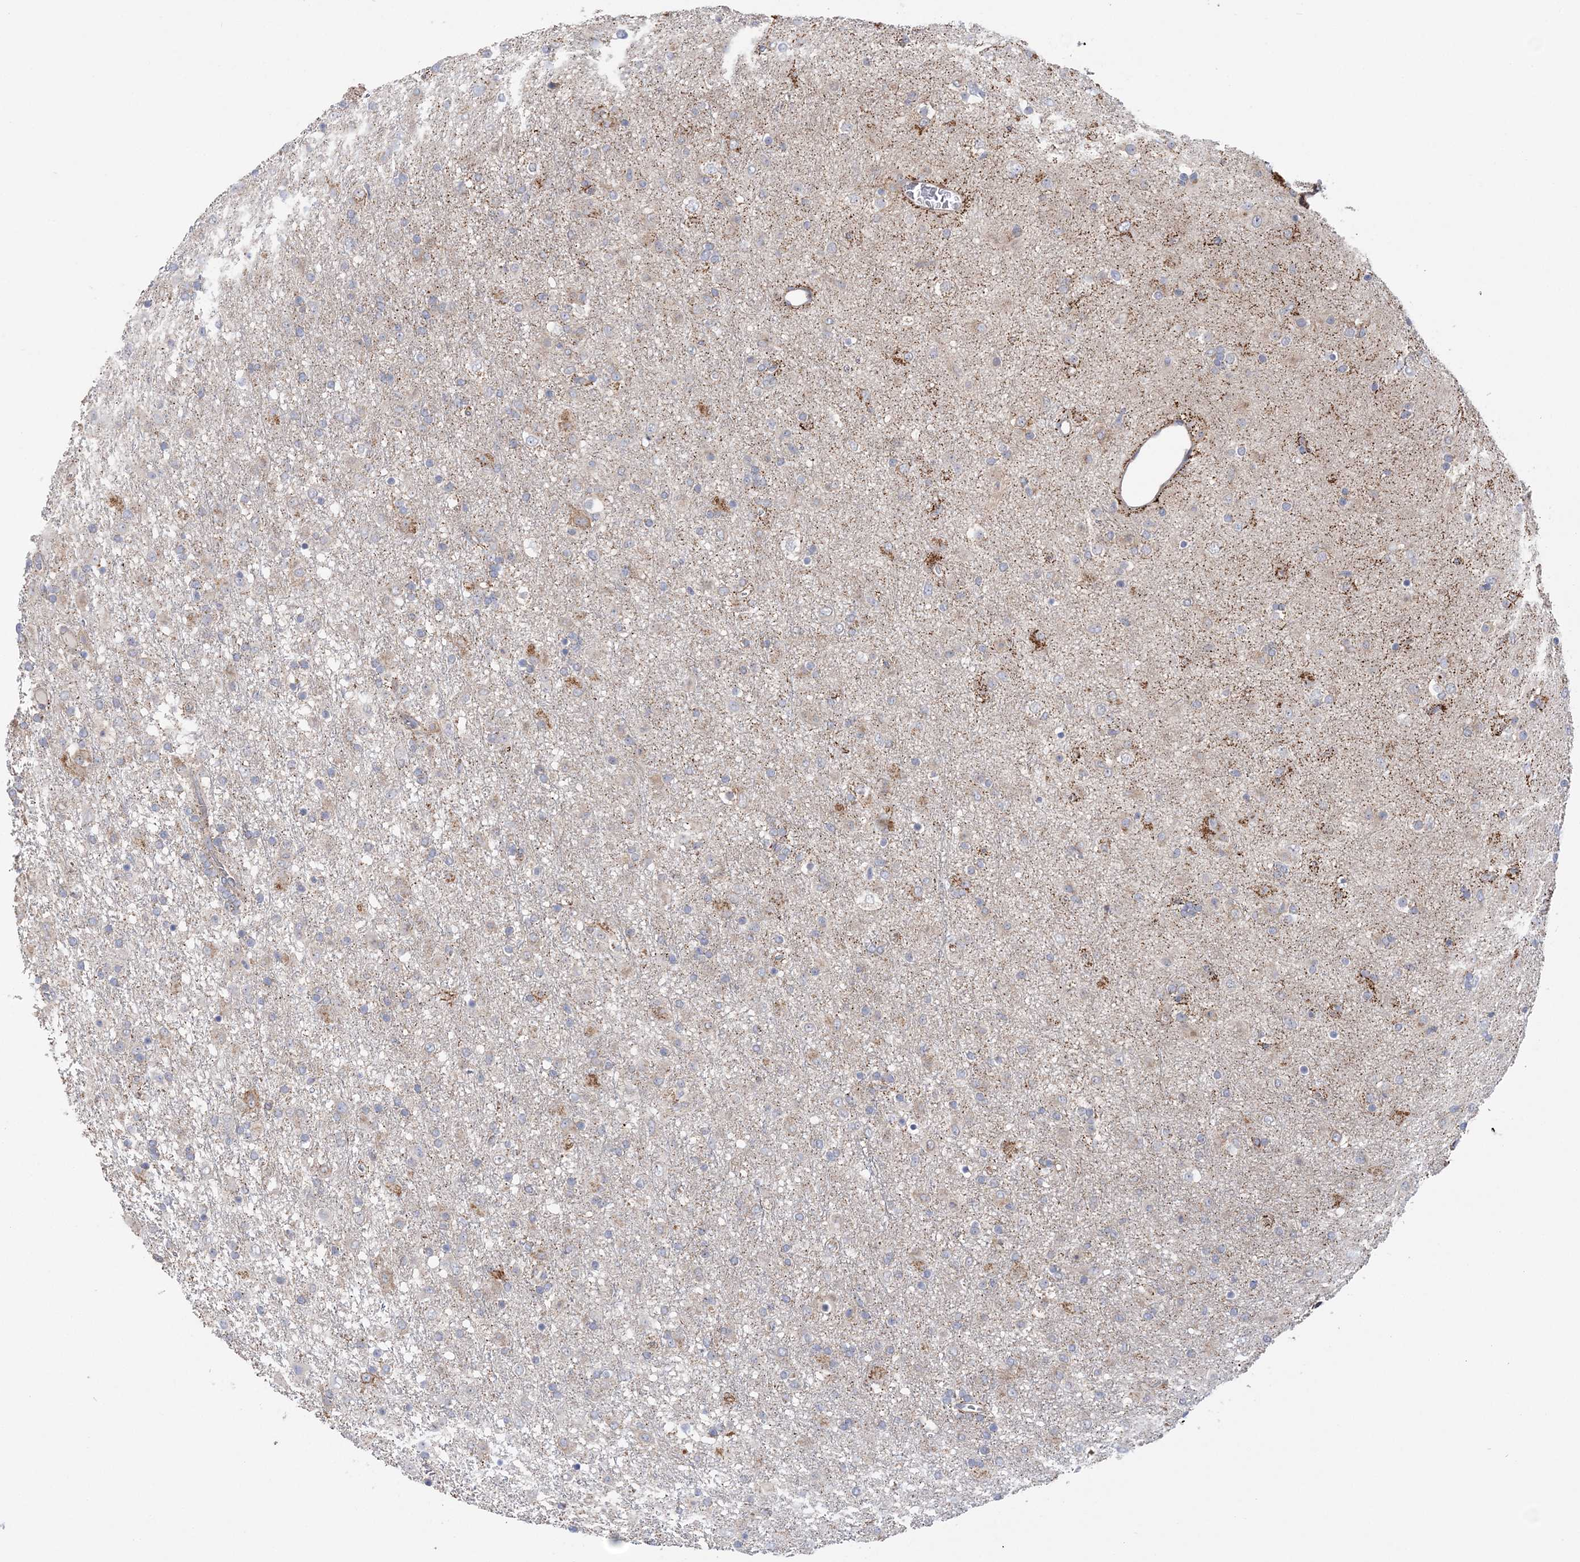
{"staining": {"intensity": "weak", "quantity": "<25%", "location": "cytoplasmic/membranous"}, "tissue": "glioma", "cell_type": "Tumor cells", "image_type": "cancer", "snomed": [{"axis": "morphology", "description": "Glioma, malignant, Low grade"}, {"axis": "topography", "description": "Brain"}], "caption": "A high-resolution image shows immunohistochemistry staining of malignant glioma (low-grade), which shows no significant positivity in tumor cells. (DAB (3,3'-diaminobenzidine) IHC visualized using brightfield microscopy, high magnification).", "gene": "MMADHC", "patient": {"sex": "male", "age": 65}}